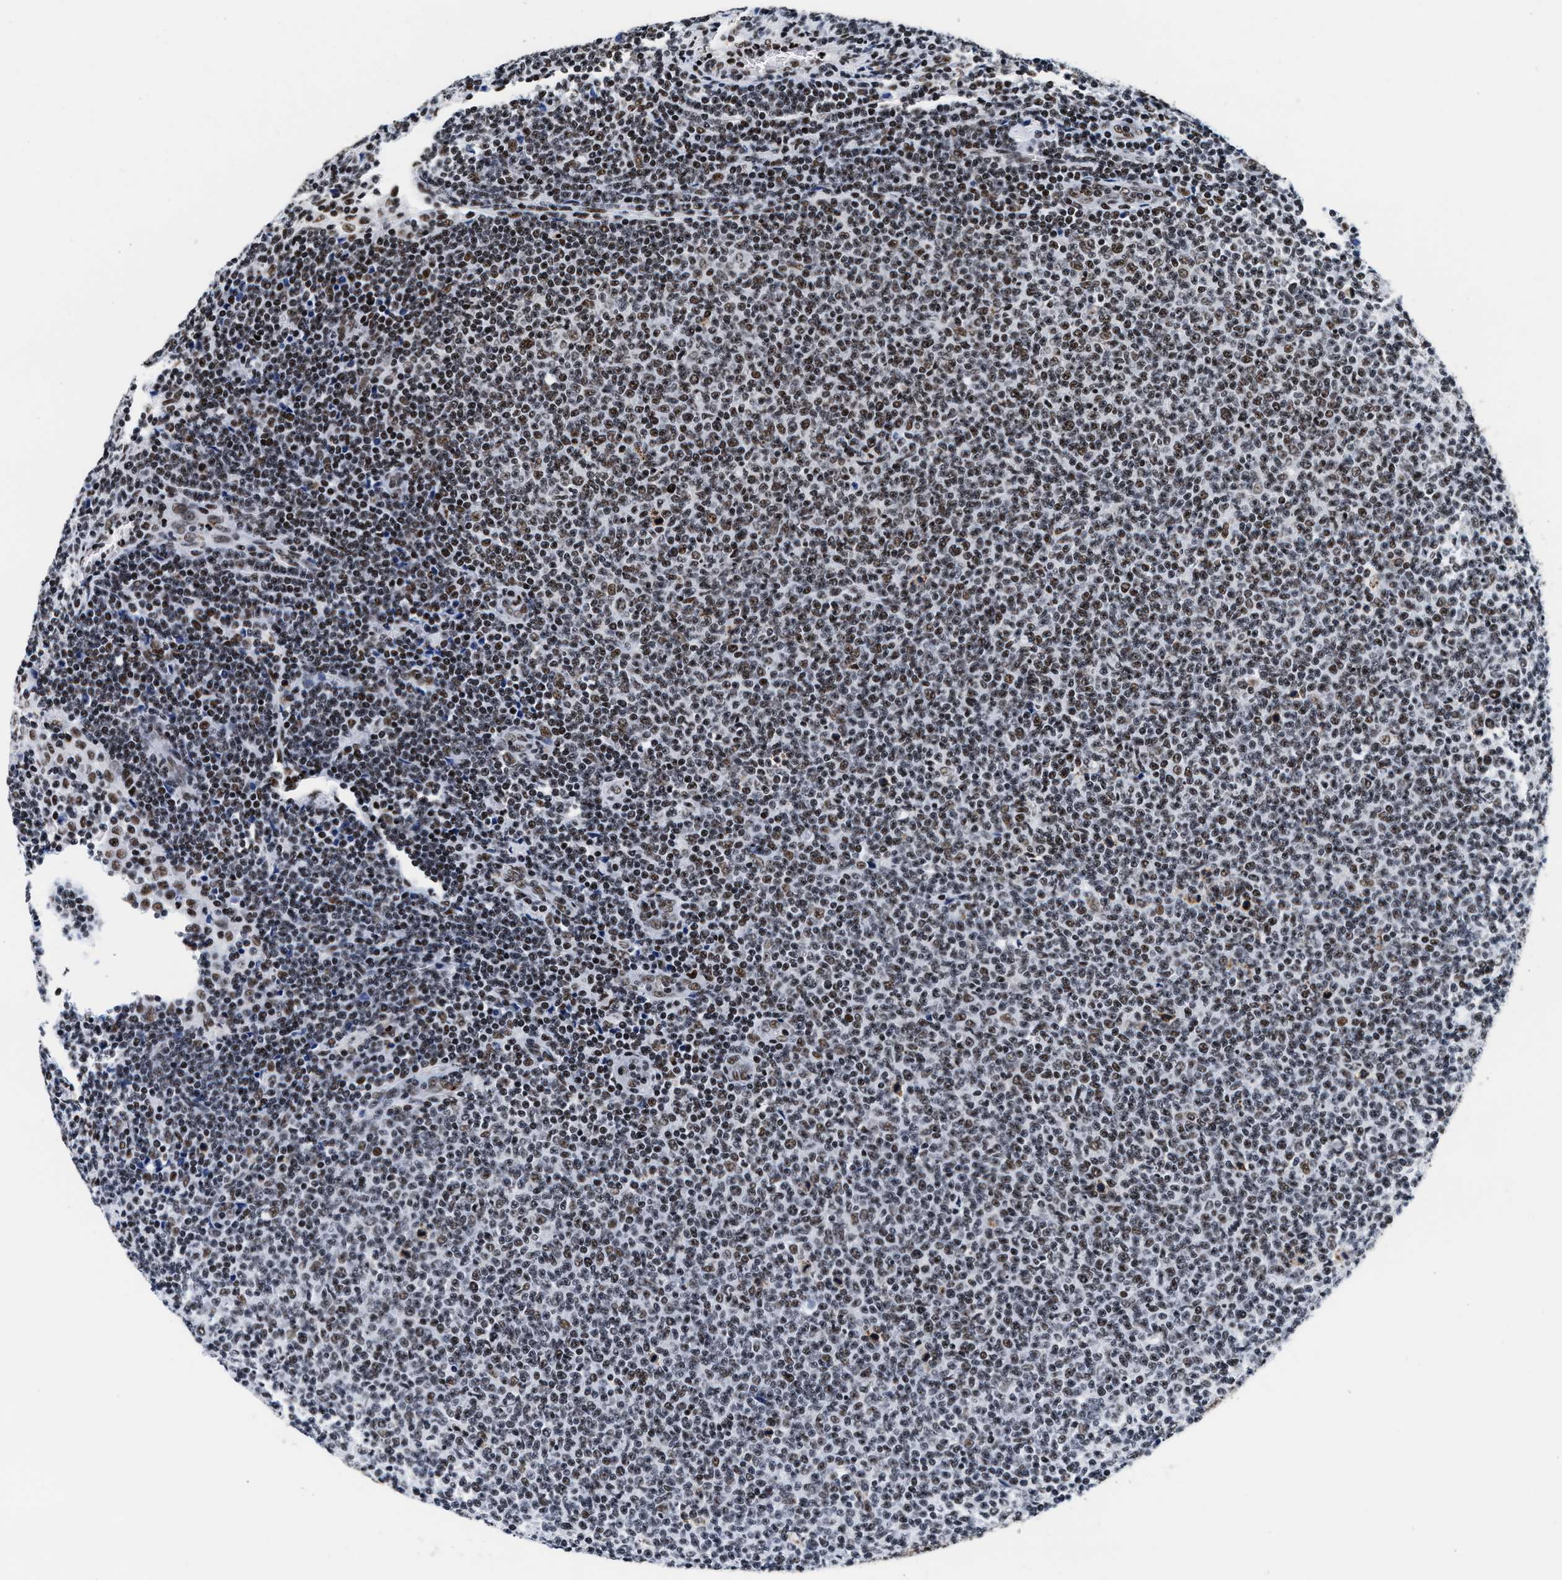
{"staining": {"intensity": "moderate", "quantity": ">75%", "location": "nuclear"}, "tissue": "lymphoma", "cell_type": "Tumor cells", "image_type": "cancer", "snomed": [{"axis": "morphology", "description": "Malignant lymphoma, non-Hodgkin's type, Low grade"}, {"axis": "topography", "description": "Lymph node"}], "caption": "Low-grade malignant lymphoma, non-Hodgkin's type stained for a protein exhibits moderate nuclear positivity in tumor cells. Nuclei are stained in blue.", "gene": "RAD21", "patient": {"sex": "male", "age": 66}}